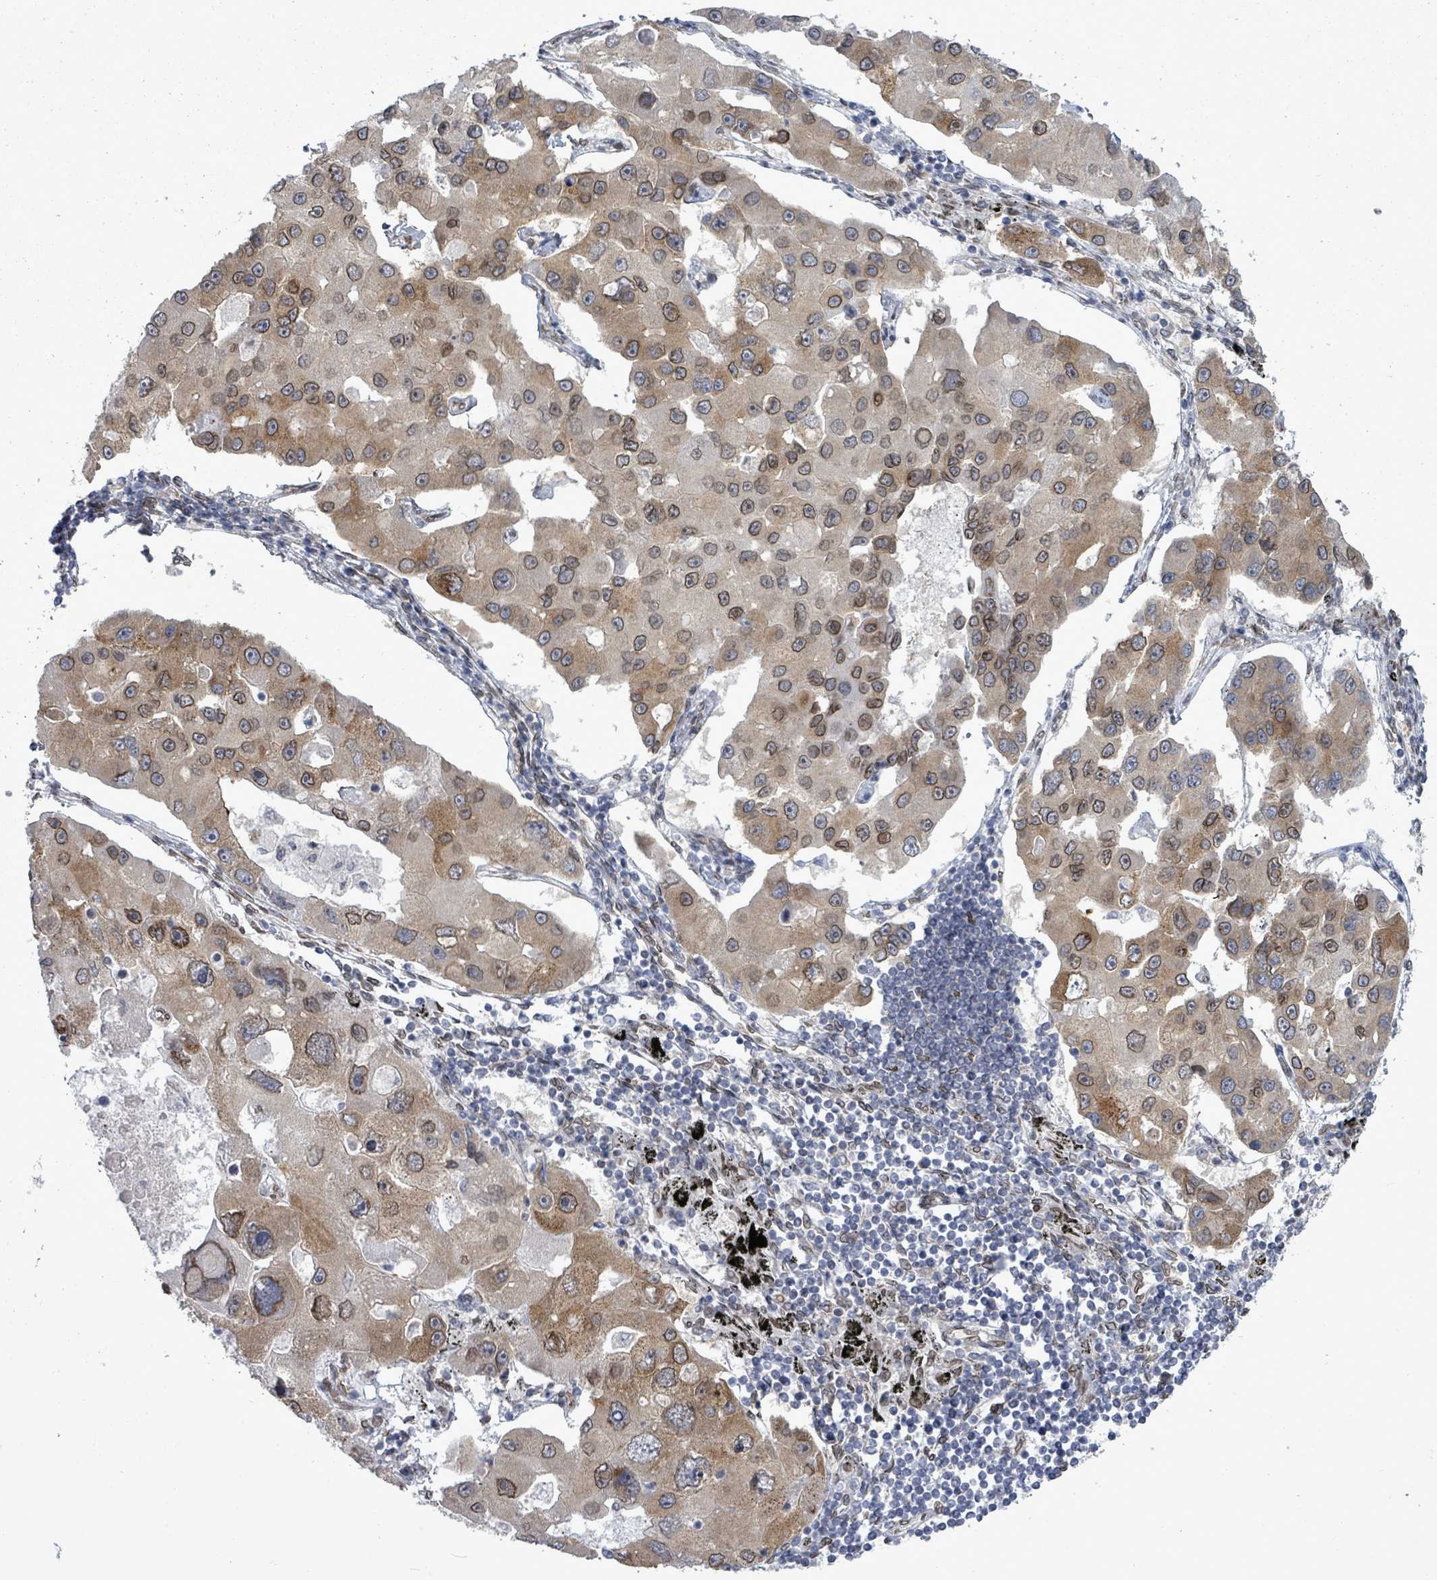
{"staining": {"intensity": "moderate", "quantity": ">75%", "location": "cytoplasmic/membranous,nuclear"}, "tissue": "lung cancer", "cell_type": "Tumor cells", "image_type": "cancer", "snomed": [{"axis": "morphology", "description": "Adenocarcinoma, NOS"}, {"axis": "topography", "description": "Lung"}], "caption": "A photomicrograph of human lung cancer stained for a protein displays moderate cytoplasmic/membranous and nuclear brown staining in tumor cells.", "gene": "ARFGAP1", "patient": {"sex": "female", "age": 54}}